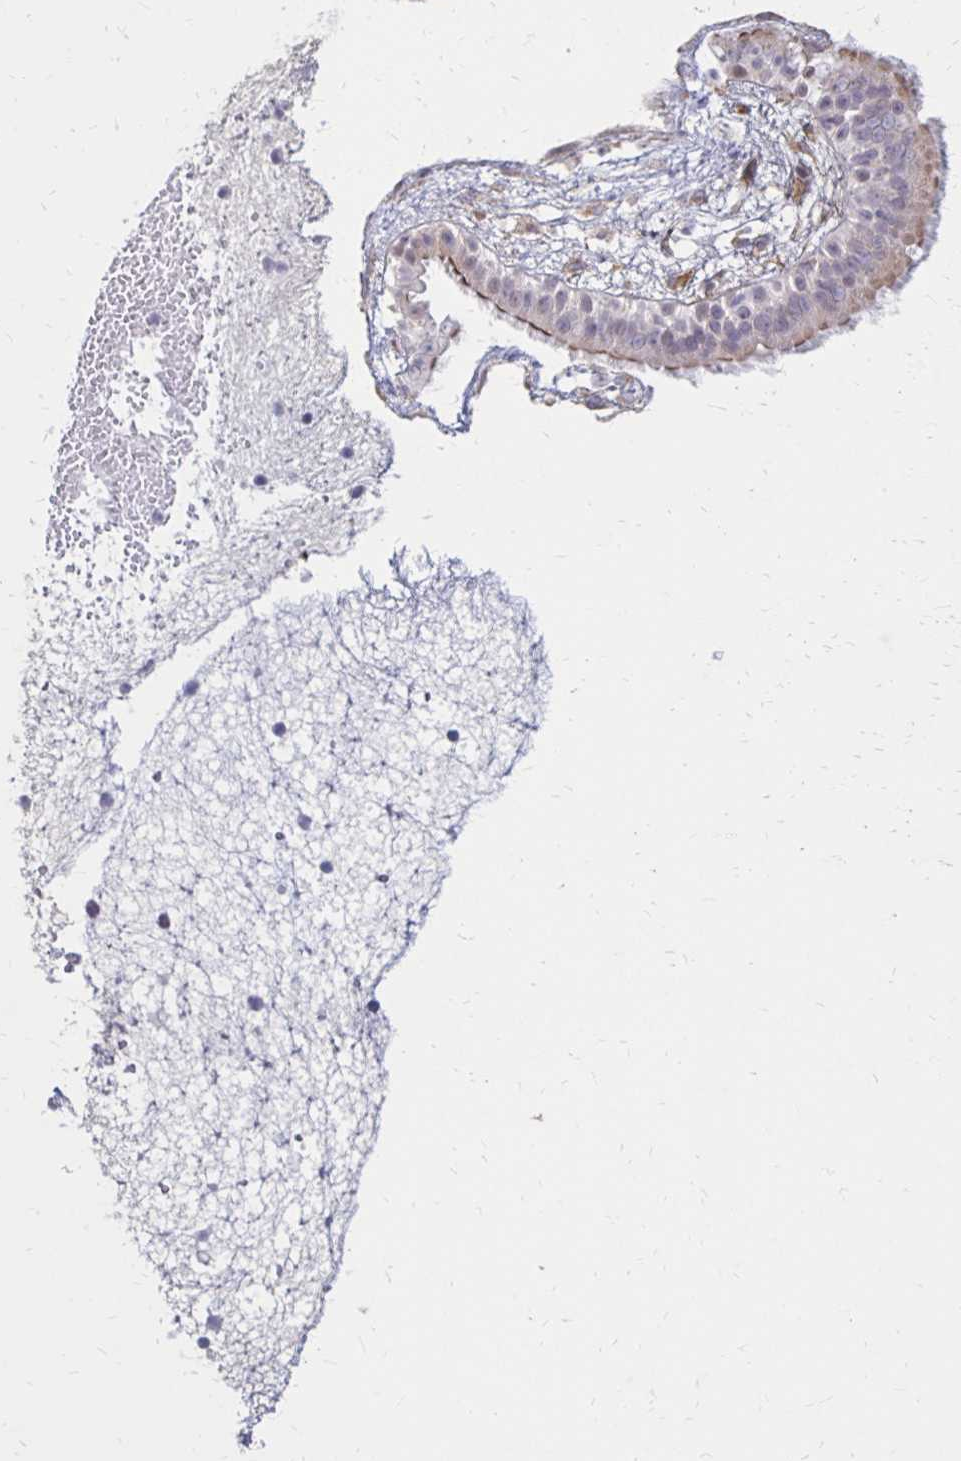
{"staining": {"intensity": "weak", "quantity": "25%-75%", "location": "cytoplasmic/membranous"}, "tissue": "nasopharynx", "cell_type": "Respiratory epithelial cells", "image_type": "normal", "snomed": [{"axis": "morphology", "description": "Normal tissue, NOS"}, {"axis": "topography", "description": "Nasopharynx"}], "caption": "Respiratory epithelial cells exhibit low levels of weak cytoplasmic/membranous staining in approximately 25%-75% of cells in normal human nasopharynx.", "gene": "DAGLA", "patient": {"sex": "male", "age": 24}}